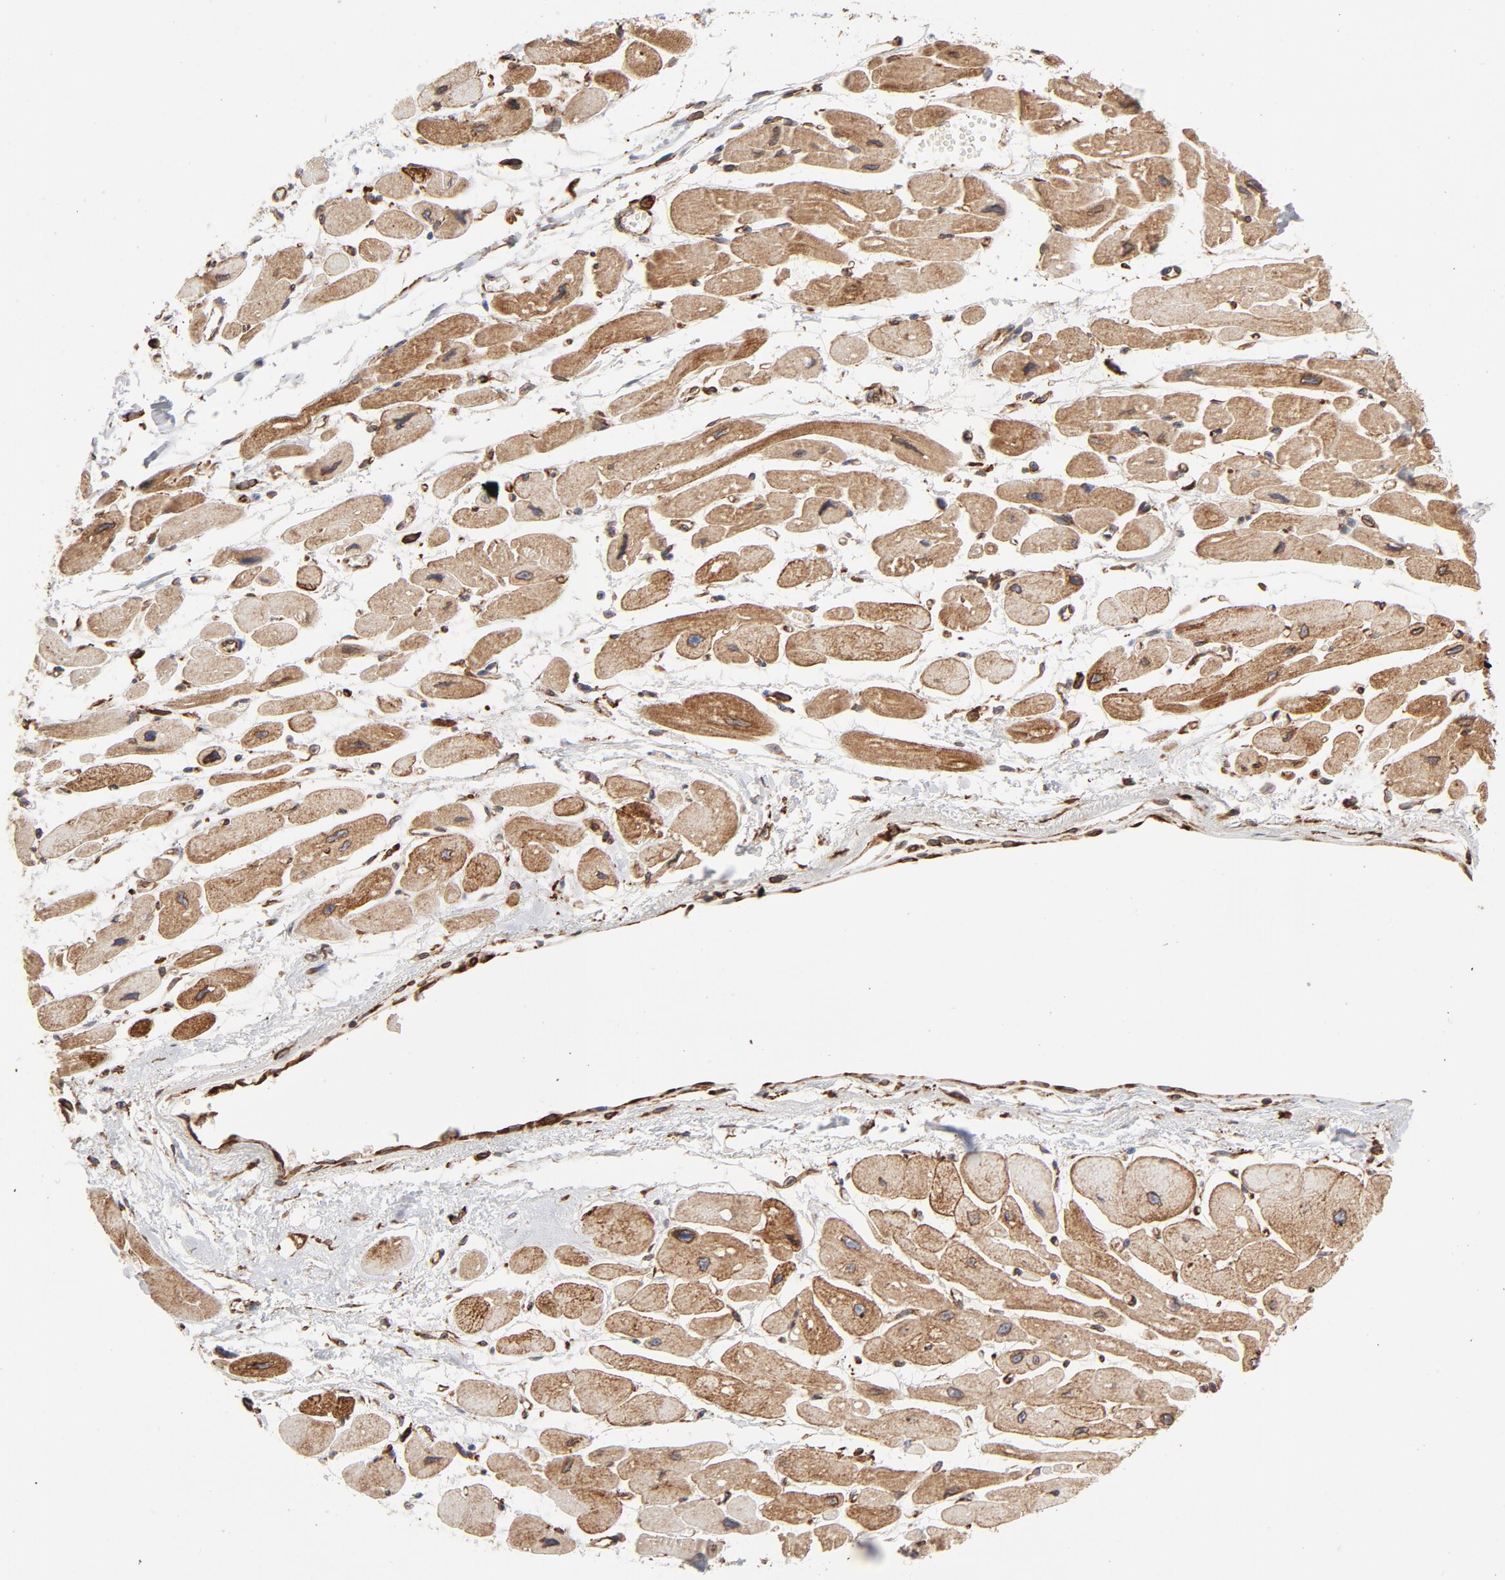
{"staining": {"intensity": "moderate", "quantity": ">75%", "location": "cytoplasmic/membranous"}, "tissue": "heart muscle", "cell_type": "Cardiomyocytes", "image_type": "normal", "snomed": [{"axis": "morphology", "description": "Normal tissue, NOS"}, {"axis": "topography", "description": "Heart"}], "caption": "Heart muscle stained with DAB (3,3'-diaminobenzidine) immunohistochemistry (IHC) displays medium levels of moderate cytoplasmic/membranous staining in approximately >75% of cardiomyocytes. (DAB (3,3'-diaminobenzidine) = brown stain, brightfield microscopy at high magnification).", "gene": "CANX", "patient": {"sex": "female", "age": 54}}